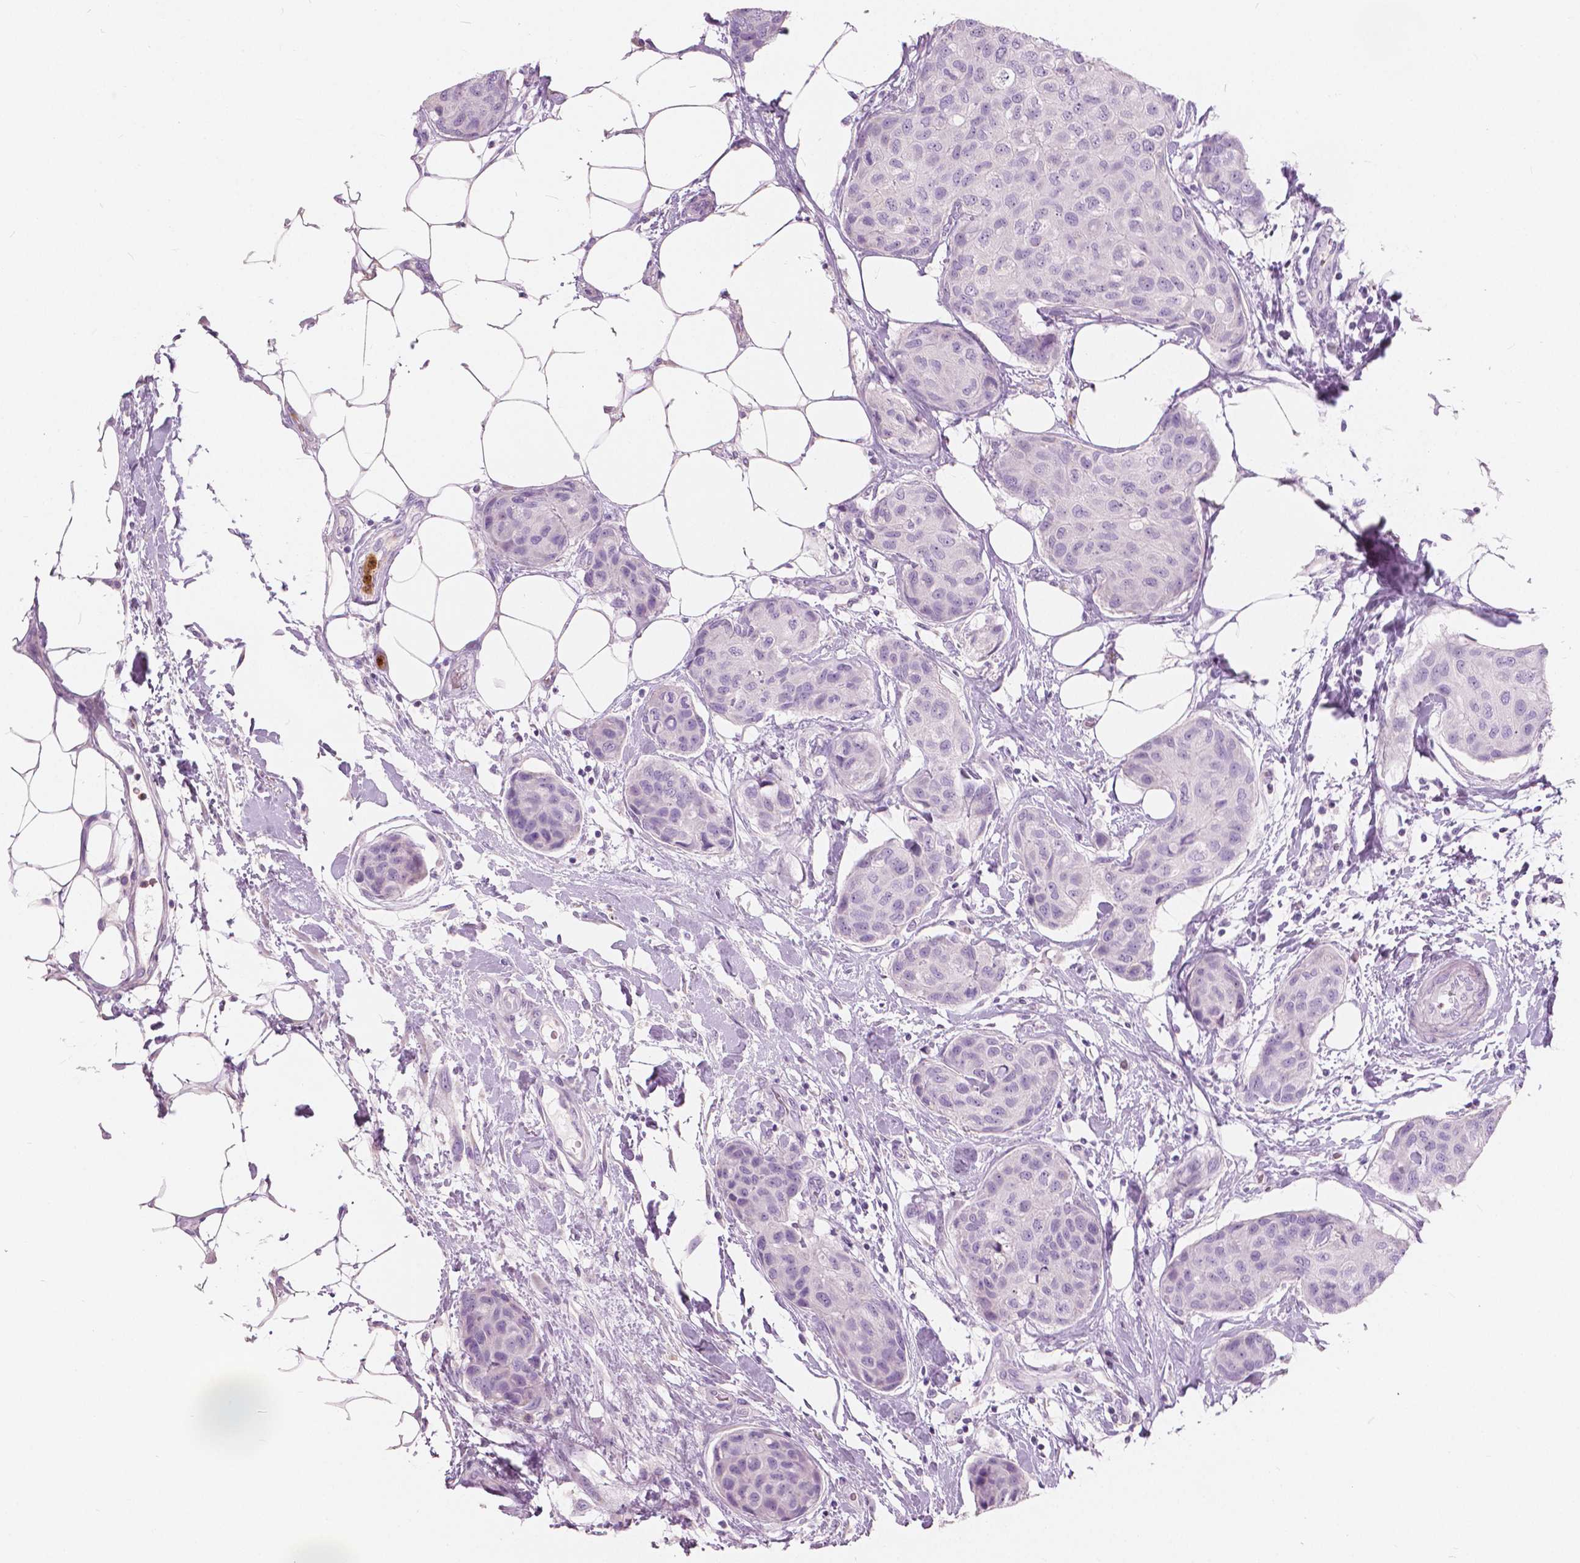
{"staining": {"intensity": "negative", "quantity": "none", "location": "none"}, "tissue": "breast cancer", "cell_type": "Tumor cells", "image_type": "cancer", "snomed": [{"axis": "morphology", "description": "Duct carcinoma"}, {"axis": "topography", "description": "Breast"}], "caption": "The image exhibits no significant expression in tumor cells of infiltrating ductal carcinoma (breast).", "gene": "CXCR2", "patient": {"sex": "female", "age": 80}}